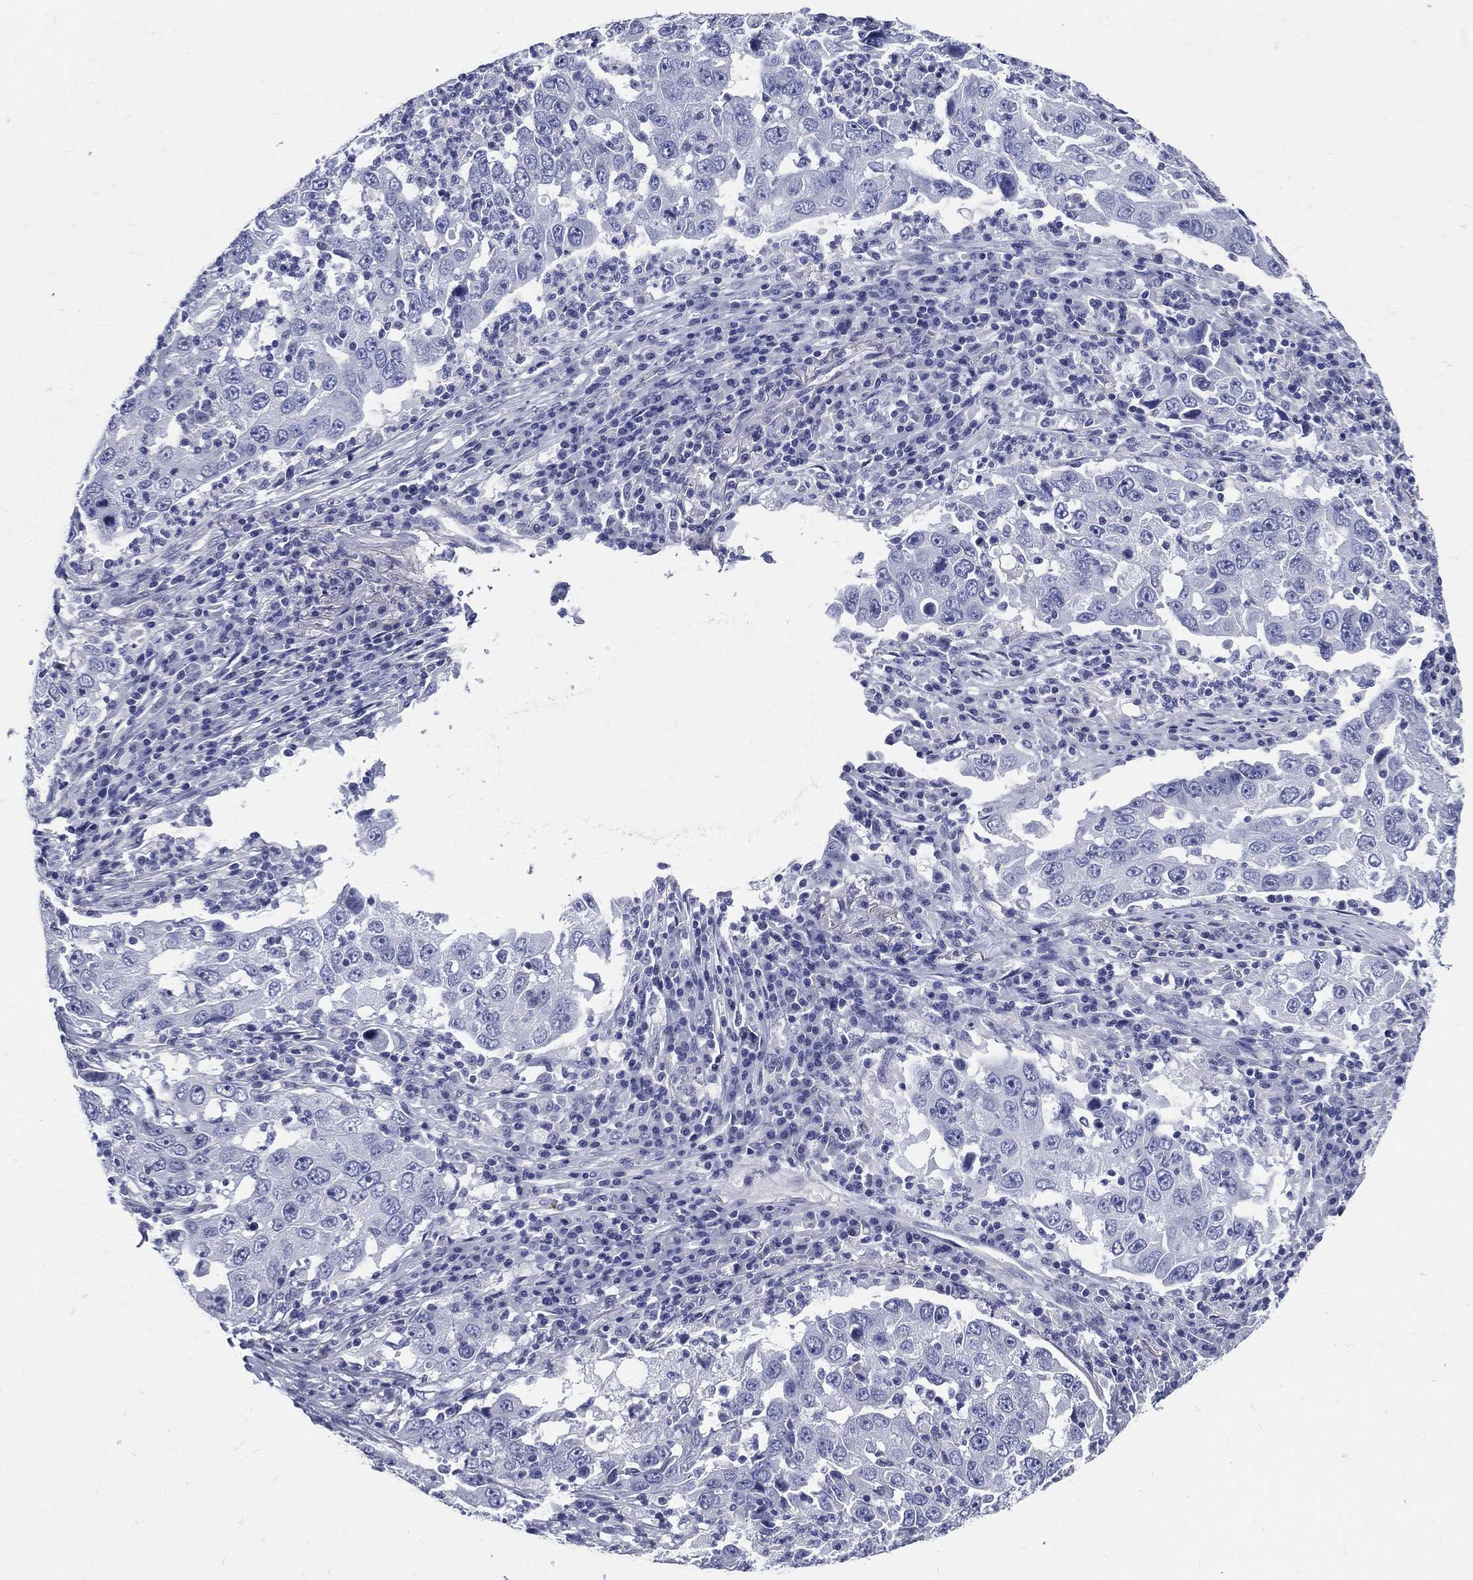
{"staining": {"intensity": "negative", "quantity": "none", "location": "none"}, "tissue": "lung cancer", "cell_type": "Tumor cells", "image_type": "cancer", "snomed": [{"axis": "morphology", "description": "Adenocarcinoma, NOS"}, {"axis": "topography", "description": "Lung"}], "caption": "This is an IHC photomicrograph of human lung cancer (adenocarcinoma). There is no positivity in tumor cells.", "gene": "DPYS", "patient": {"sex": "male", "age": 73}}